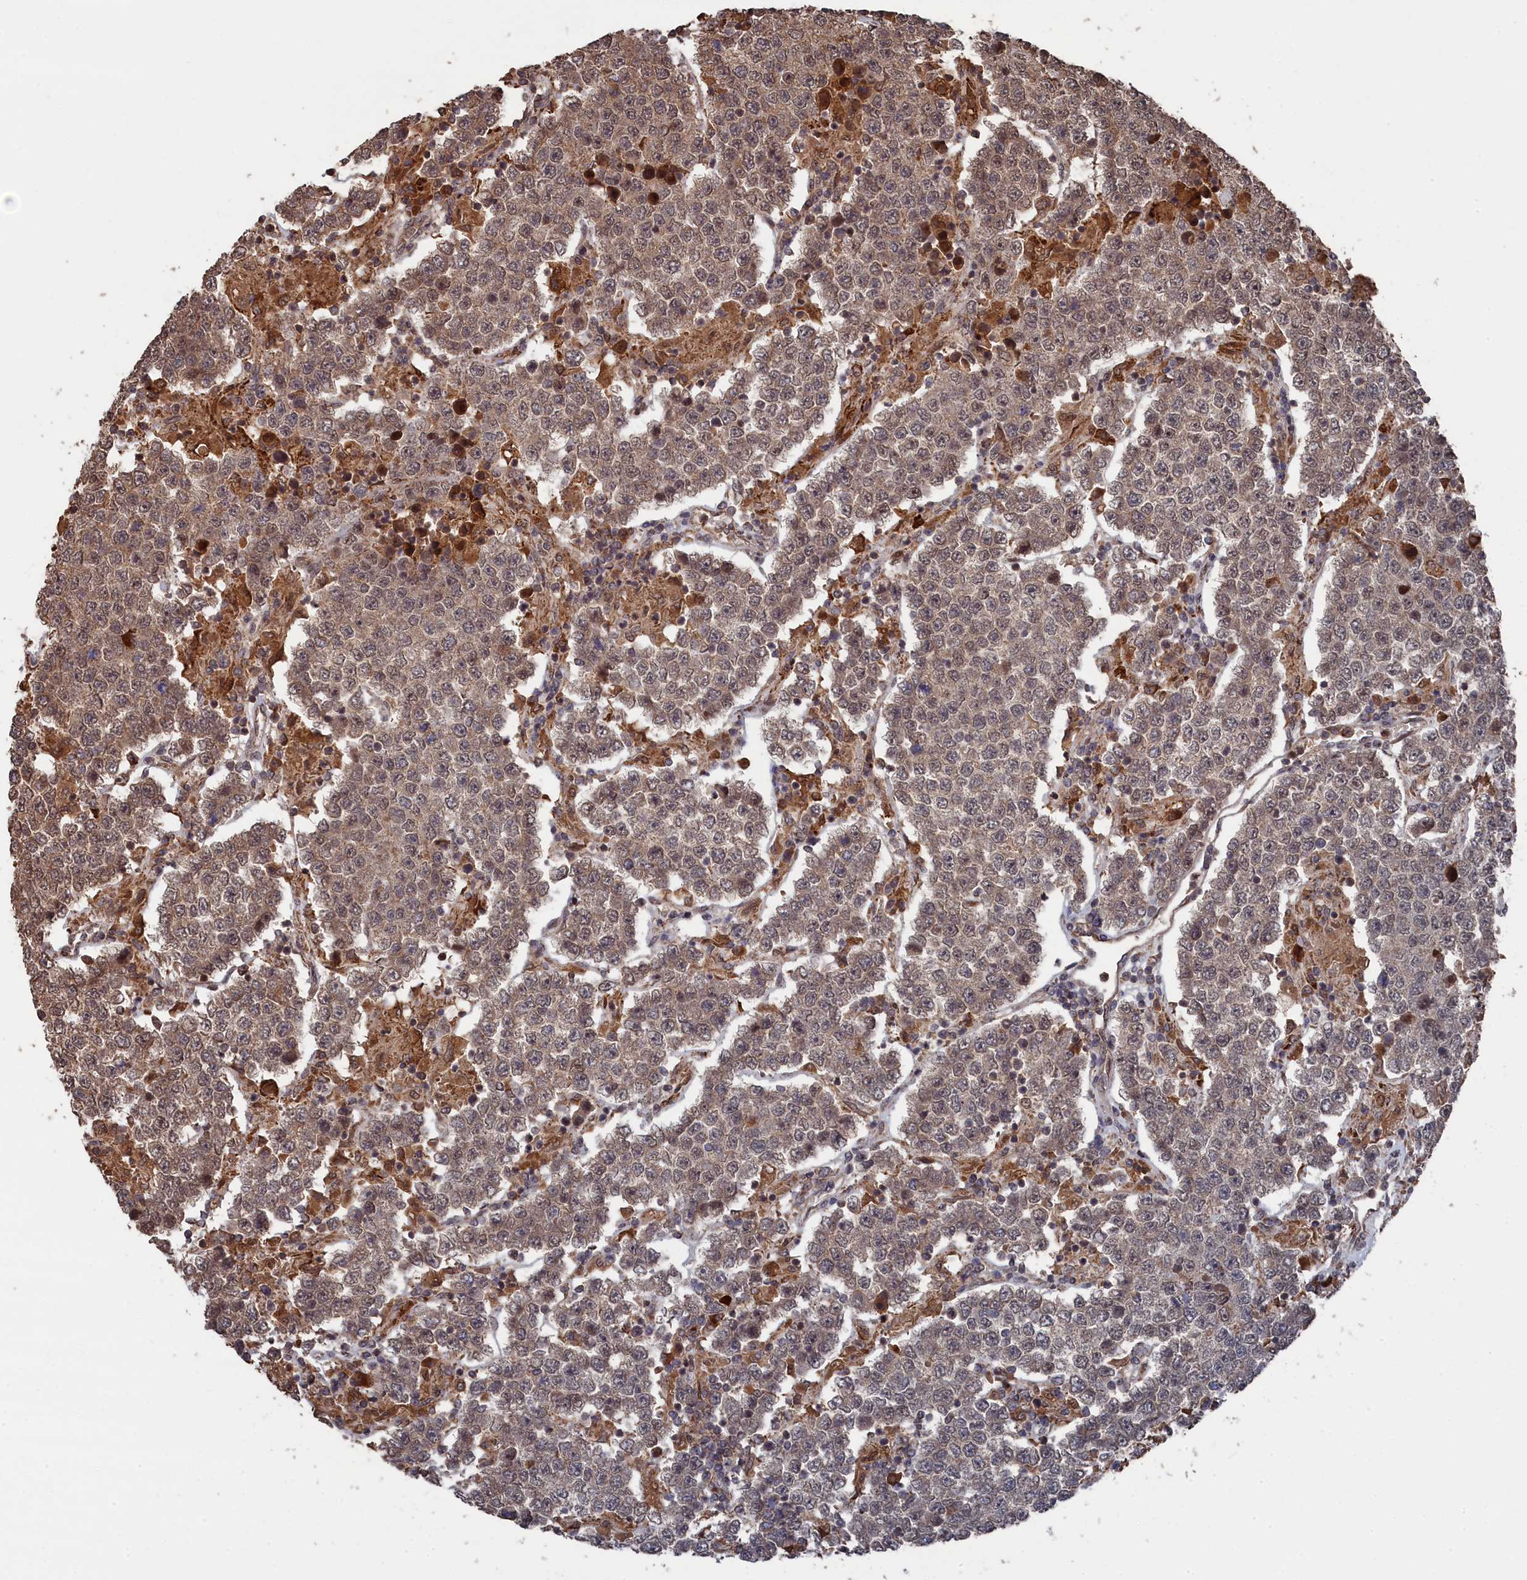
{"staining": {"intensity": "weak", "quantity": ">75%", "location": "cytoplasmic/membranous,nuclear"}, "tissue": "testis cancer", "cell_type": "Tumor cells", "image_type": "cancer", "snomed": [{"axis": "morphology", "description": "Normal tissue, NOS"}, {"axis": "morphology", "description": "Urothelial carcinoma, High grade"}, {"axis": "morphology", "description": "Seminoma, NOS"}, {"axis": "morphology", "description": "Carcinoma, Embryonal, NOS"}, {"axis": "topography", "description": "Urinary bladder"}, {"axis": "topography", "description": "Testis"}], "caption": "Immunohistochemical staining of testis cancer (embryonal carcinoma) exhibits low levels of weak cytoplasmic/membranous and nuclear expression in approximately >75% of tumor cells.", "gene": "CEACAM21", "patient": {"sex": "male", "age": 41}}